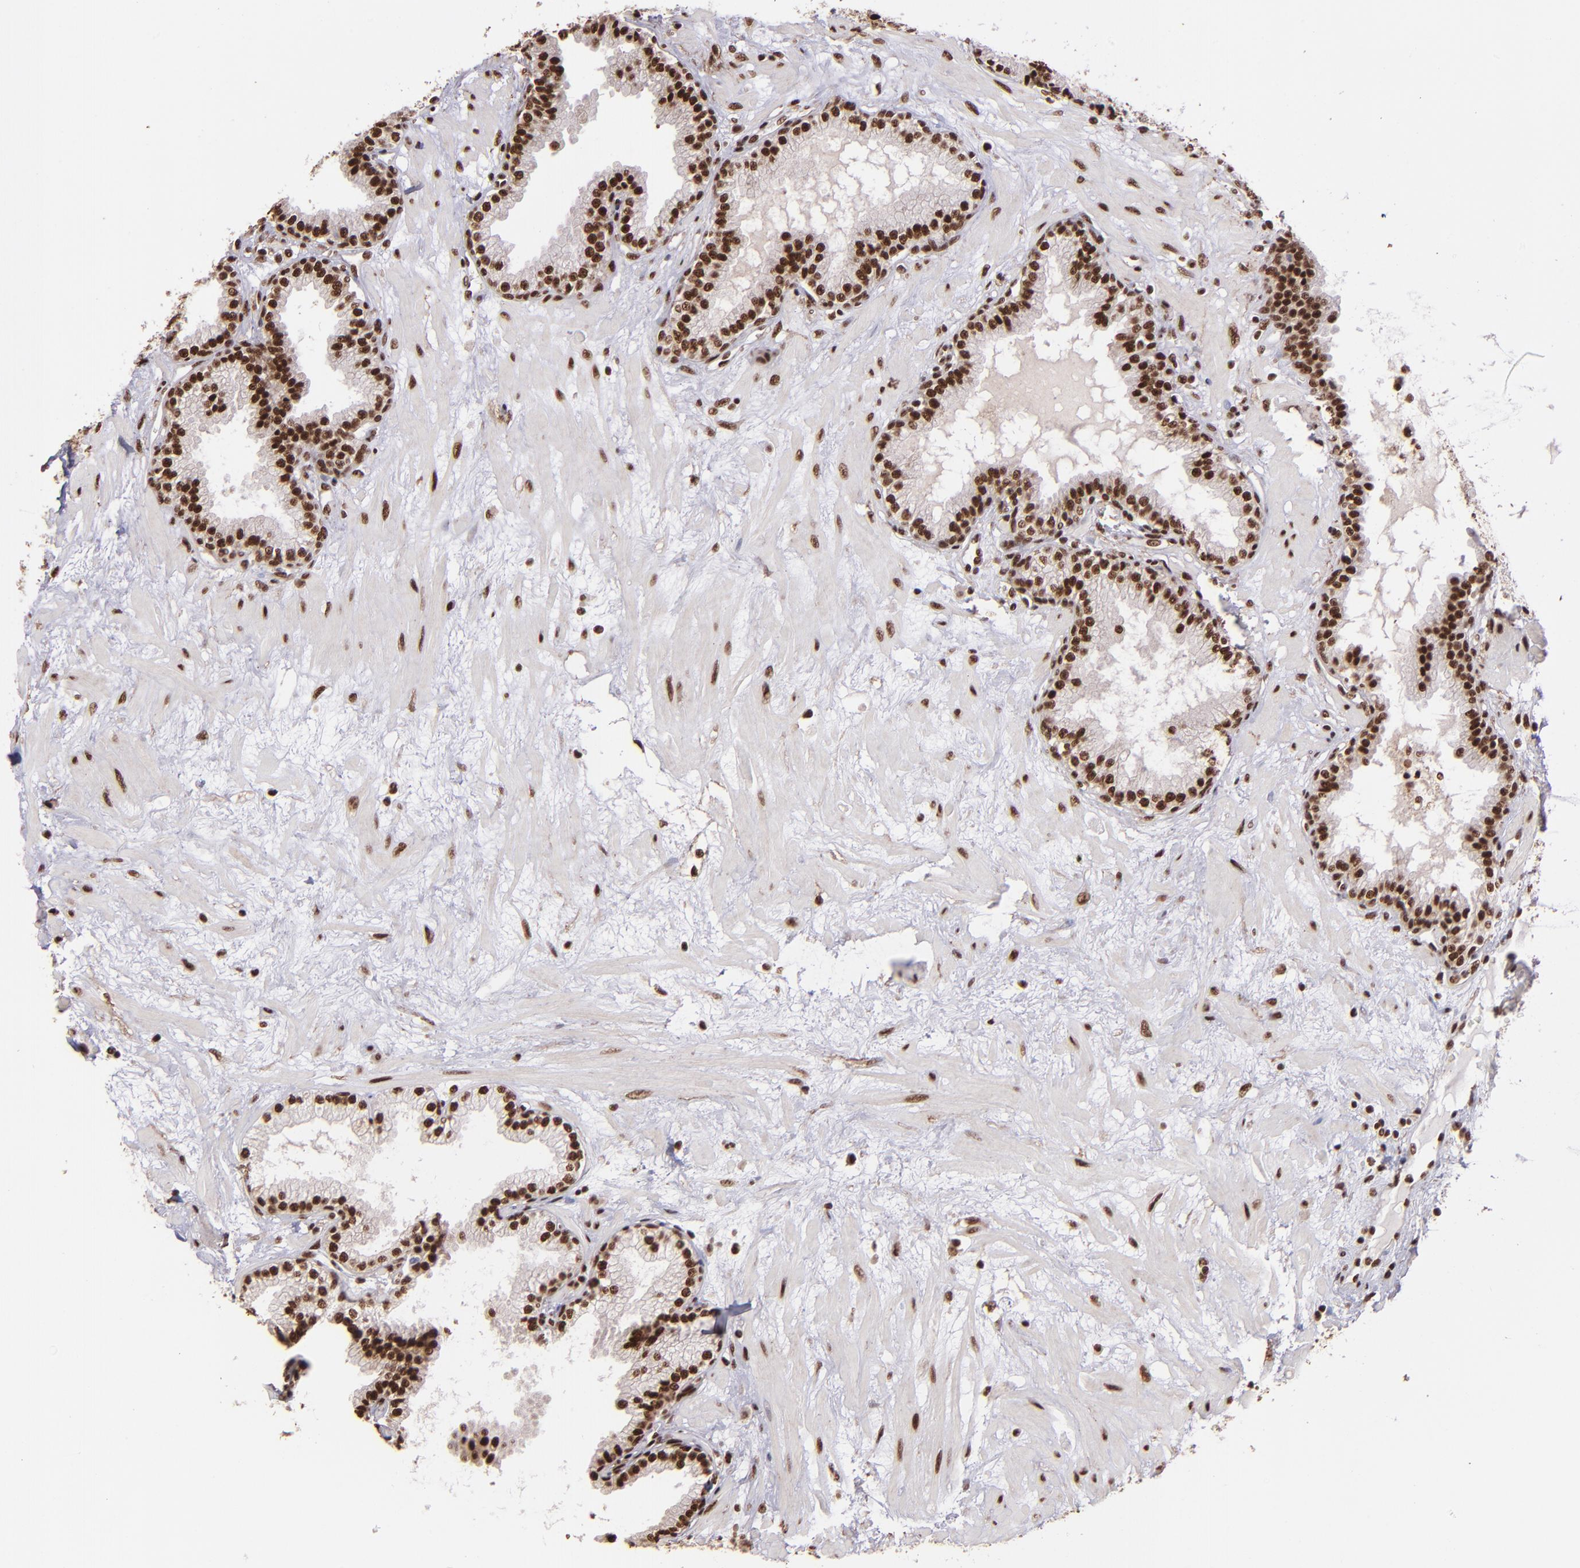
{"staining": {"intensity": "strong", "quantity": ">75%", "location": "nuclear"}, "tissue": "prostate", "cell_type": "Glandular cells", "image_type": "normal", "snomed": [{"axis": "morphology", "description": "Normal tissue, NOS"}, {"axis": "topography", "description": "Prostate"}], "caption": "IHC micrograph of unremarkable prostate: prostate stained using immunohistochemistry (IHC) shows high levels of strong protein expression localized specifically in the nuclear of glandular cells, appearing as a nuclear brown color.", "gene": "PQBP1", "patient": {"sex": "male", "age": 64}}